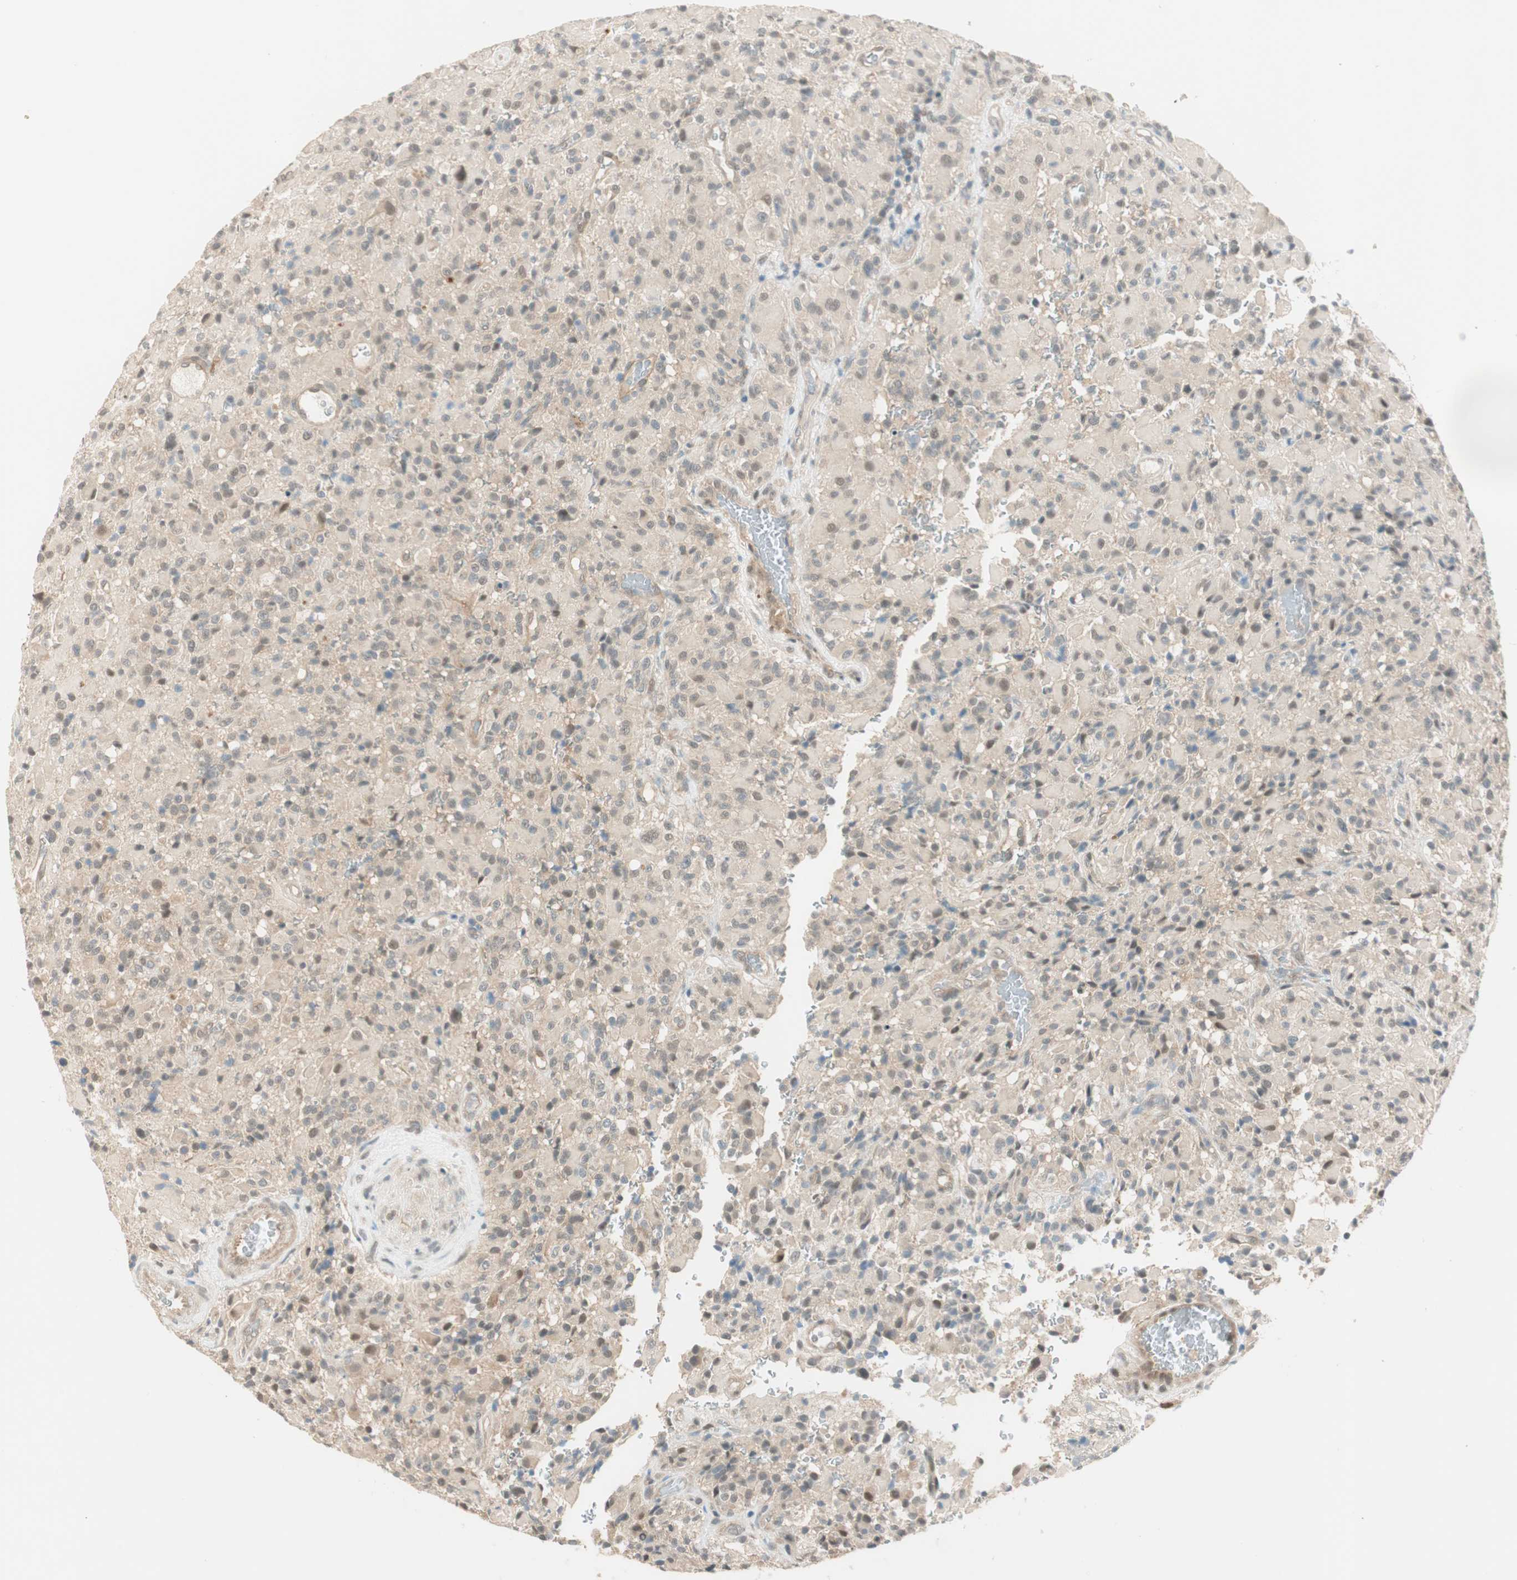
{"staining": {"intensity": "weak", "quantity": "25%-75%", "location": "cytoplasmic/membranous,nuclear"}, "tissue": "glioma", "cell_type": "Tumor cells", "image_type": "cancer", "snomed": [{"axis": "morphology", "description": "Glioma, malignant, High grade"}, {"axis": "topography", "description": "Brain"}], "caption": "Tumor cells exhibit low levels of weak cytoplasmic/membranous and nuclear expression in about 25%-75% of cells in human malignant high-grade glioma. Nuclei are stained in blue.", "gene": "PSMD8", "patient": {"sex": "male", "age": 71}}